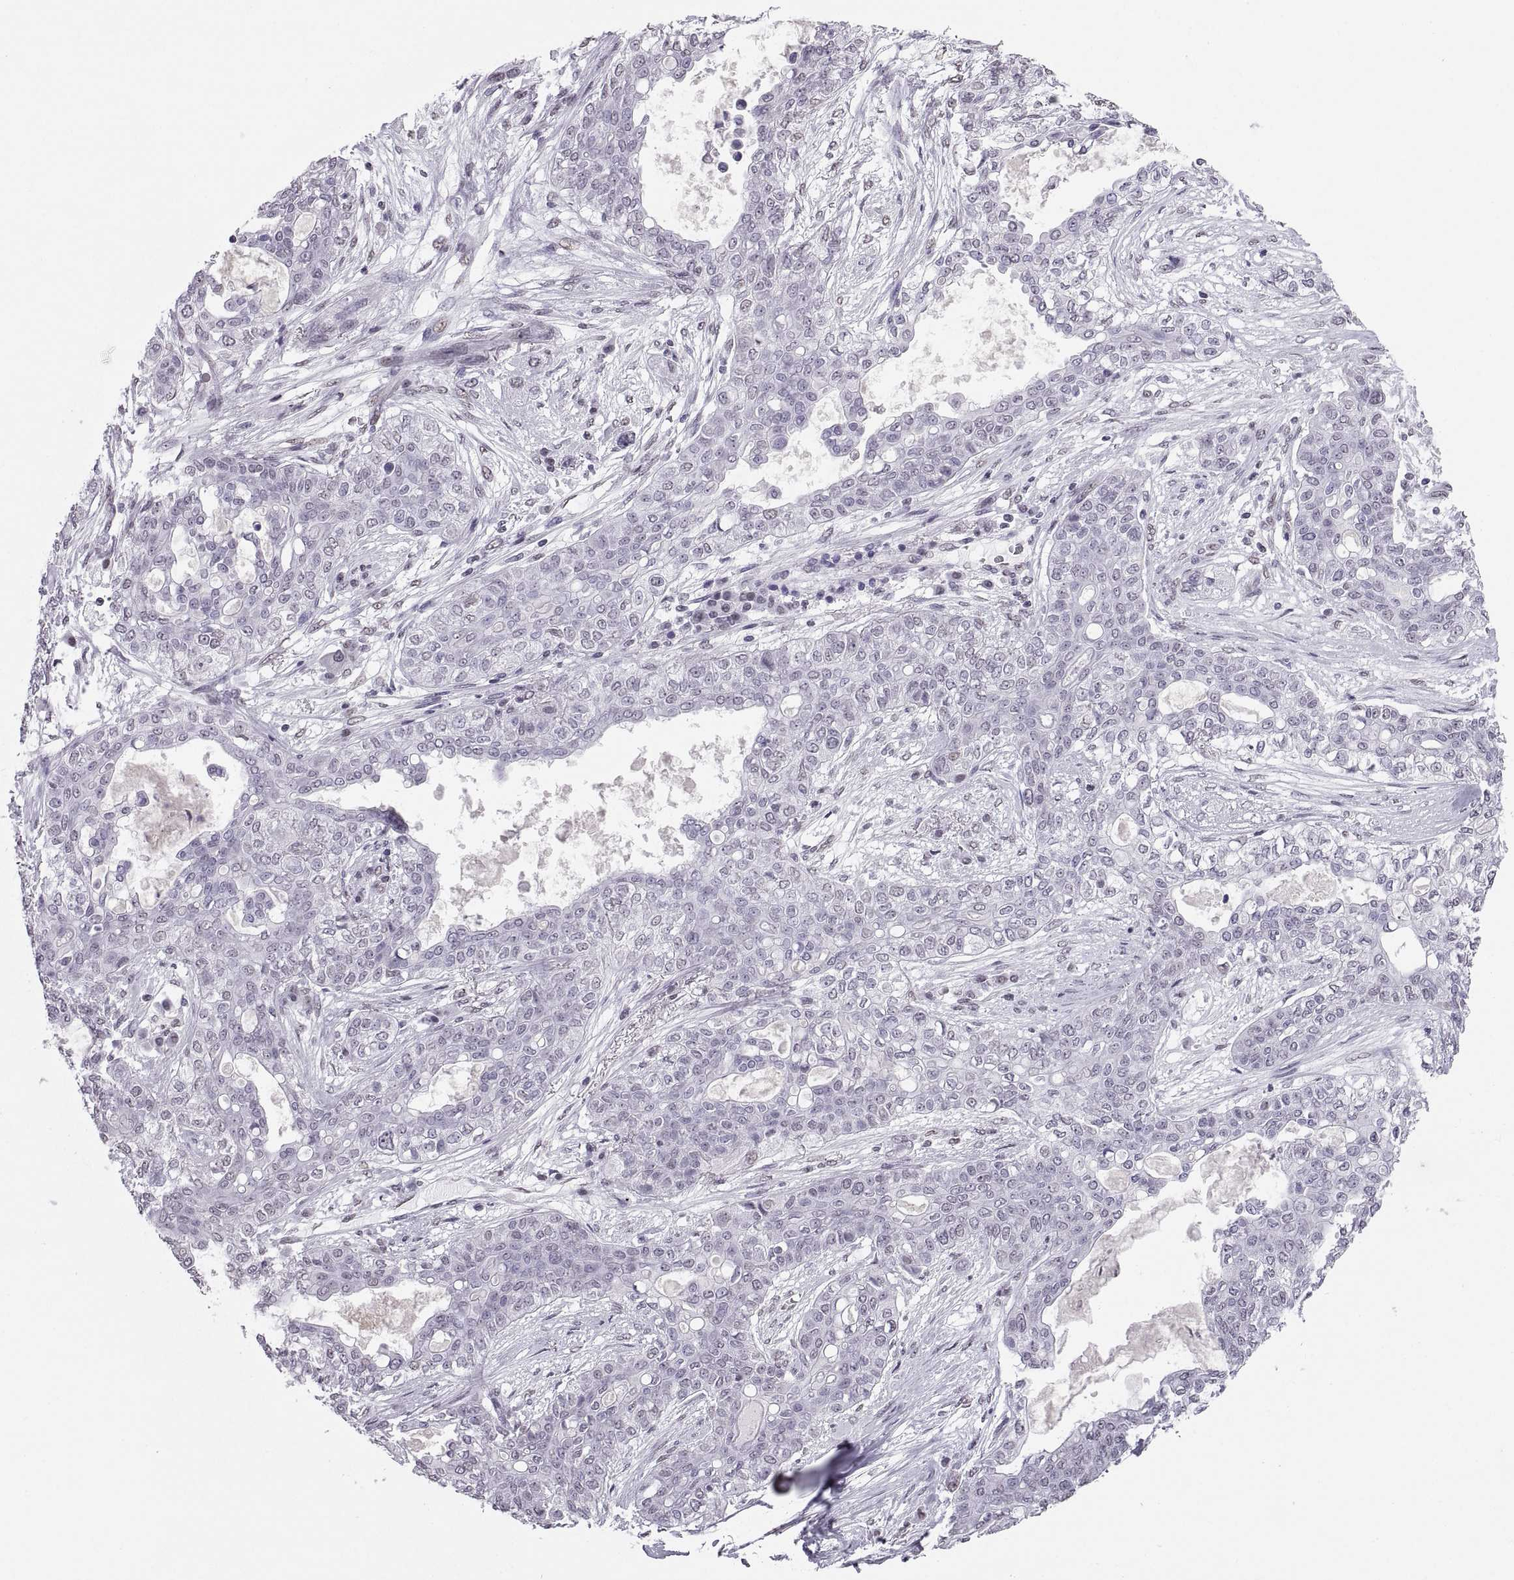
{"staining": {"intensity": "negative", "quantity": "none", "location": "none"}, "tissue": "lung cancer", "cell_type": "Tumor cells", "image_type": "cancer", "snomed": [{"axis": "morphology", "description": "Squamous cell carcinoma, NOS"}, {"axis": "topography", "description": "Lung"}], "caption": "Lung cancer was stained to show a protein in brown. There is no significant staining in tumor cells.", "gene": "CARTPT", "patient": {"sex": "female", "age": 70}}